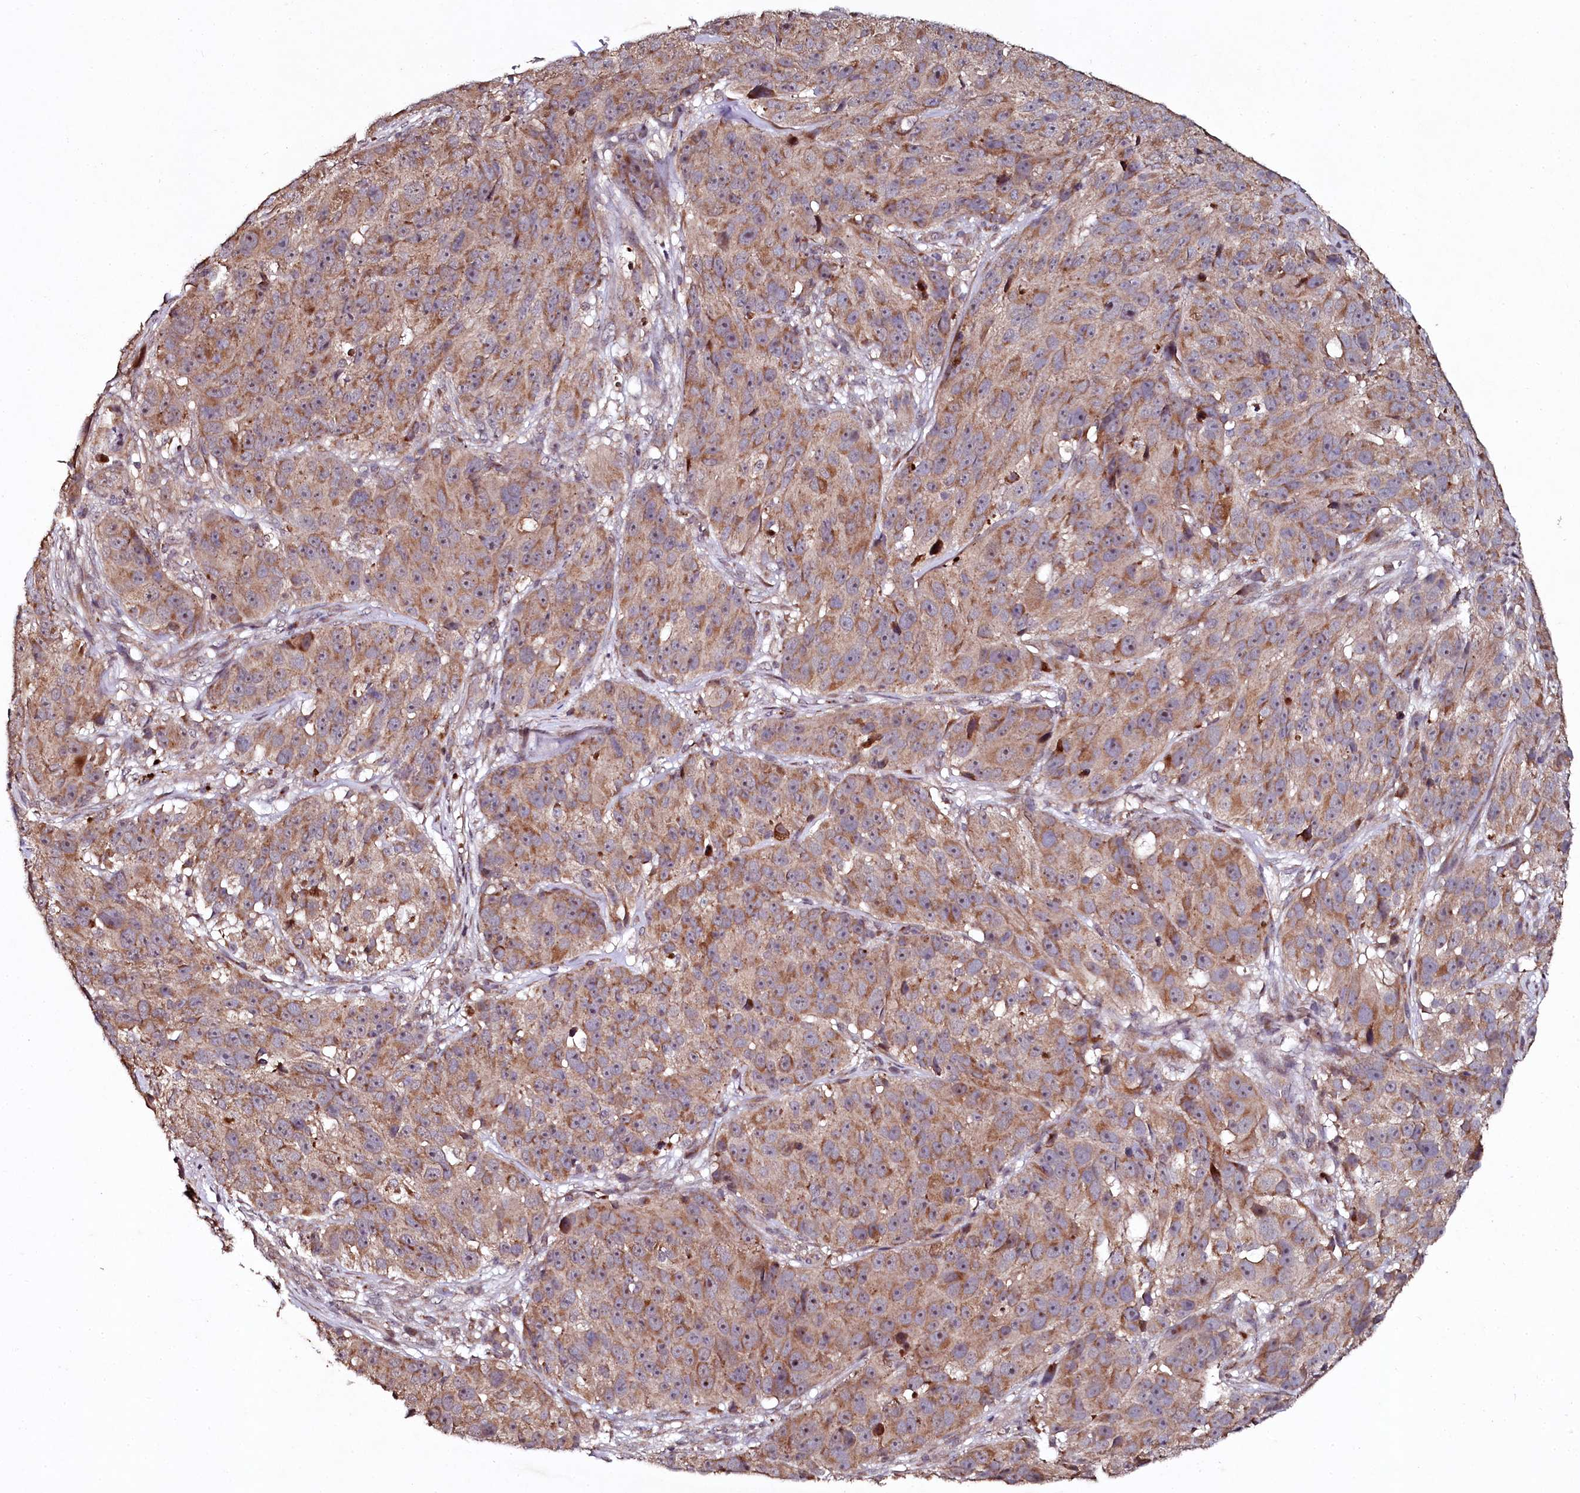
{"staining": {"intensity": "moderate", "quantity": ">75%", "location": "cytoplasmic/membranous"}, "tissue": "melanoma", "cell_type": "Tumor cells", "image_type": "cancer", "snomed": [{"axis": "morphology", "description": "Malignant melanoma, NOS"}, {"axis": "topography", "description": "Skin"}], "caption": "Malignant melanoma was stained to show a protein in brown. There is medium levels of moderate cytoplasmic/membranous staining in about >75% of tumor cells. The staining was performed using DAB, with brown indicating positive protein expression. Nuclei are stained blue with hematoxylin.", "gene": "SEC24C", "patient": {"sex": "male", "age": 84}}